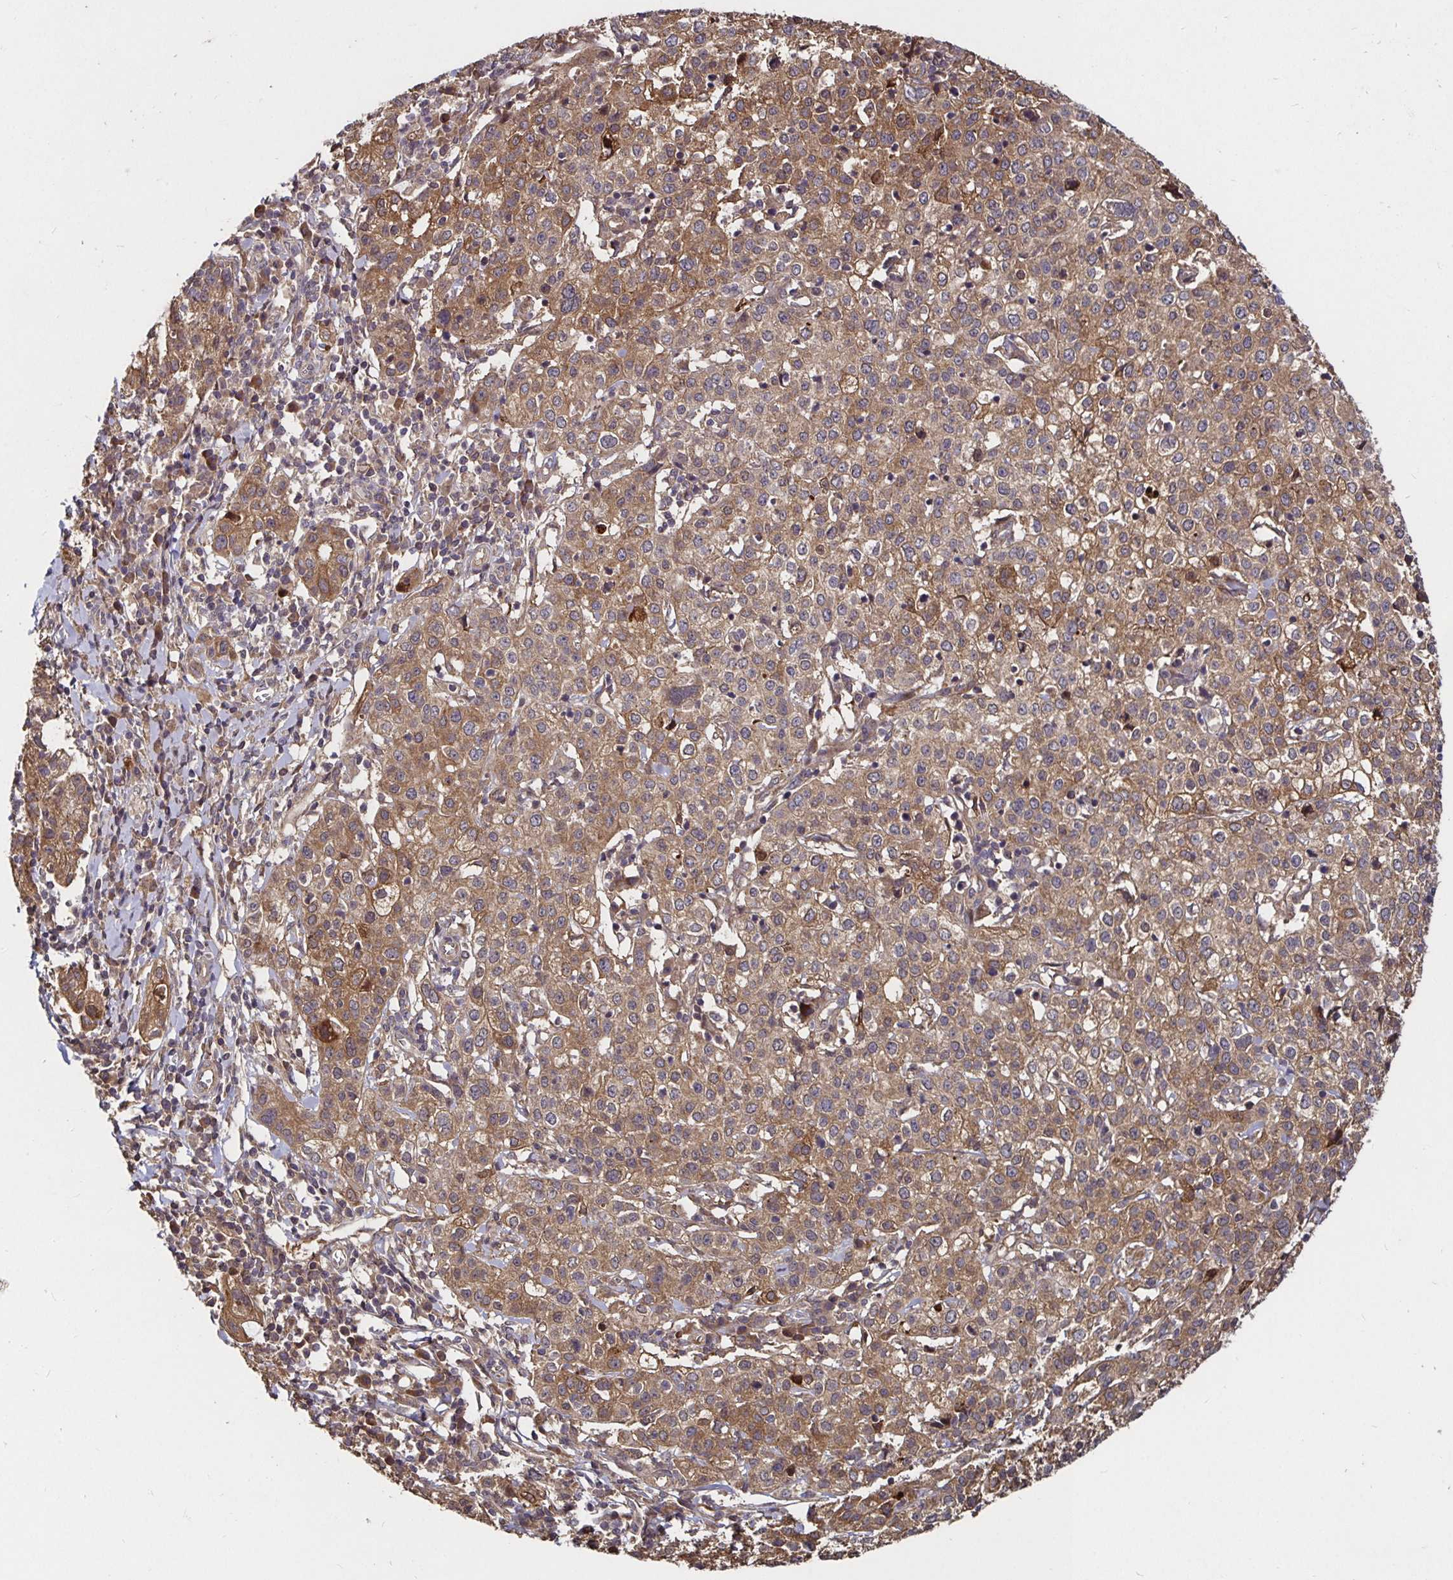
{"staining": {"intensity": "moderate", "quantity": ">75%", "location": "cytoplasmic/membranous"}, "tissue": "cervical cancer", "cell_type": "Tumor cells", "image_type": "cancer", "snomed": [{"axis": "morphology", "description": "Normal tissue, NOS"}, {"axis": "morphology", "description": "Adenocarcinoma, NOS"}, {"axis": "topography", "description": "Cervix"}], "caption": "Protein staining displays moderate cytoplasmic/membranous positivity in about >75% of tumor cells in cervical adenocarcinoma.", "gene": "SMYD3", "patient": {"sex": "female", "age": 44}}